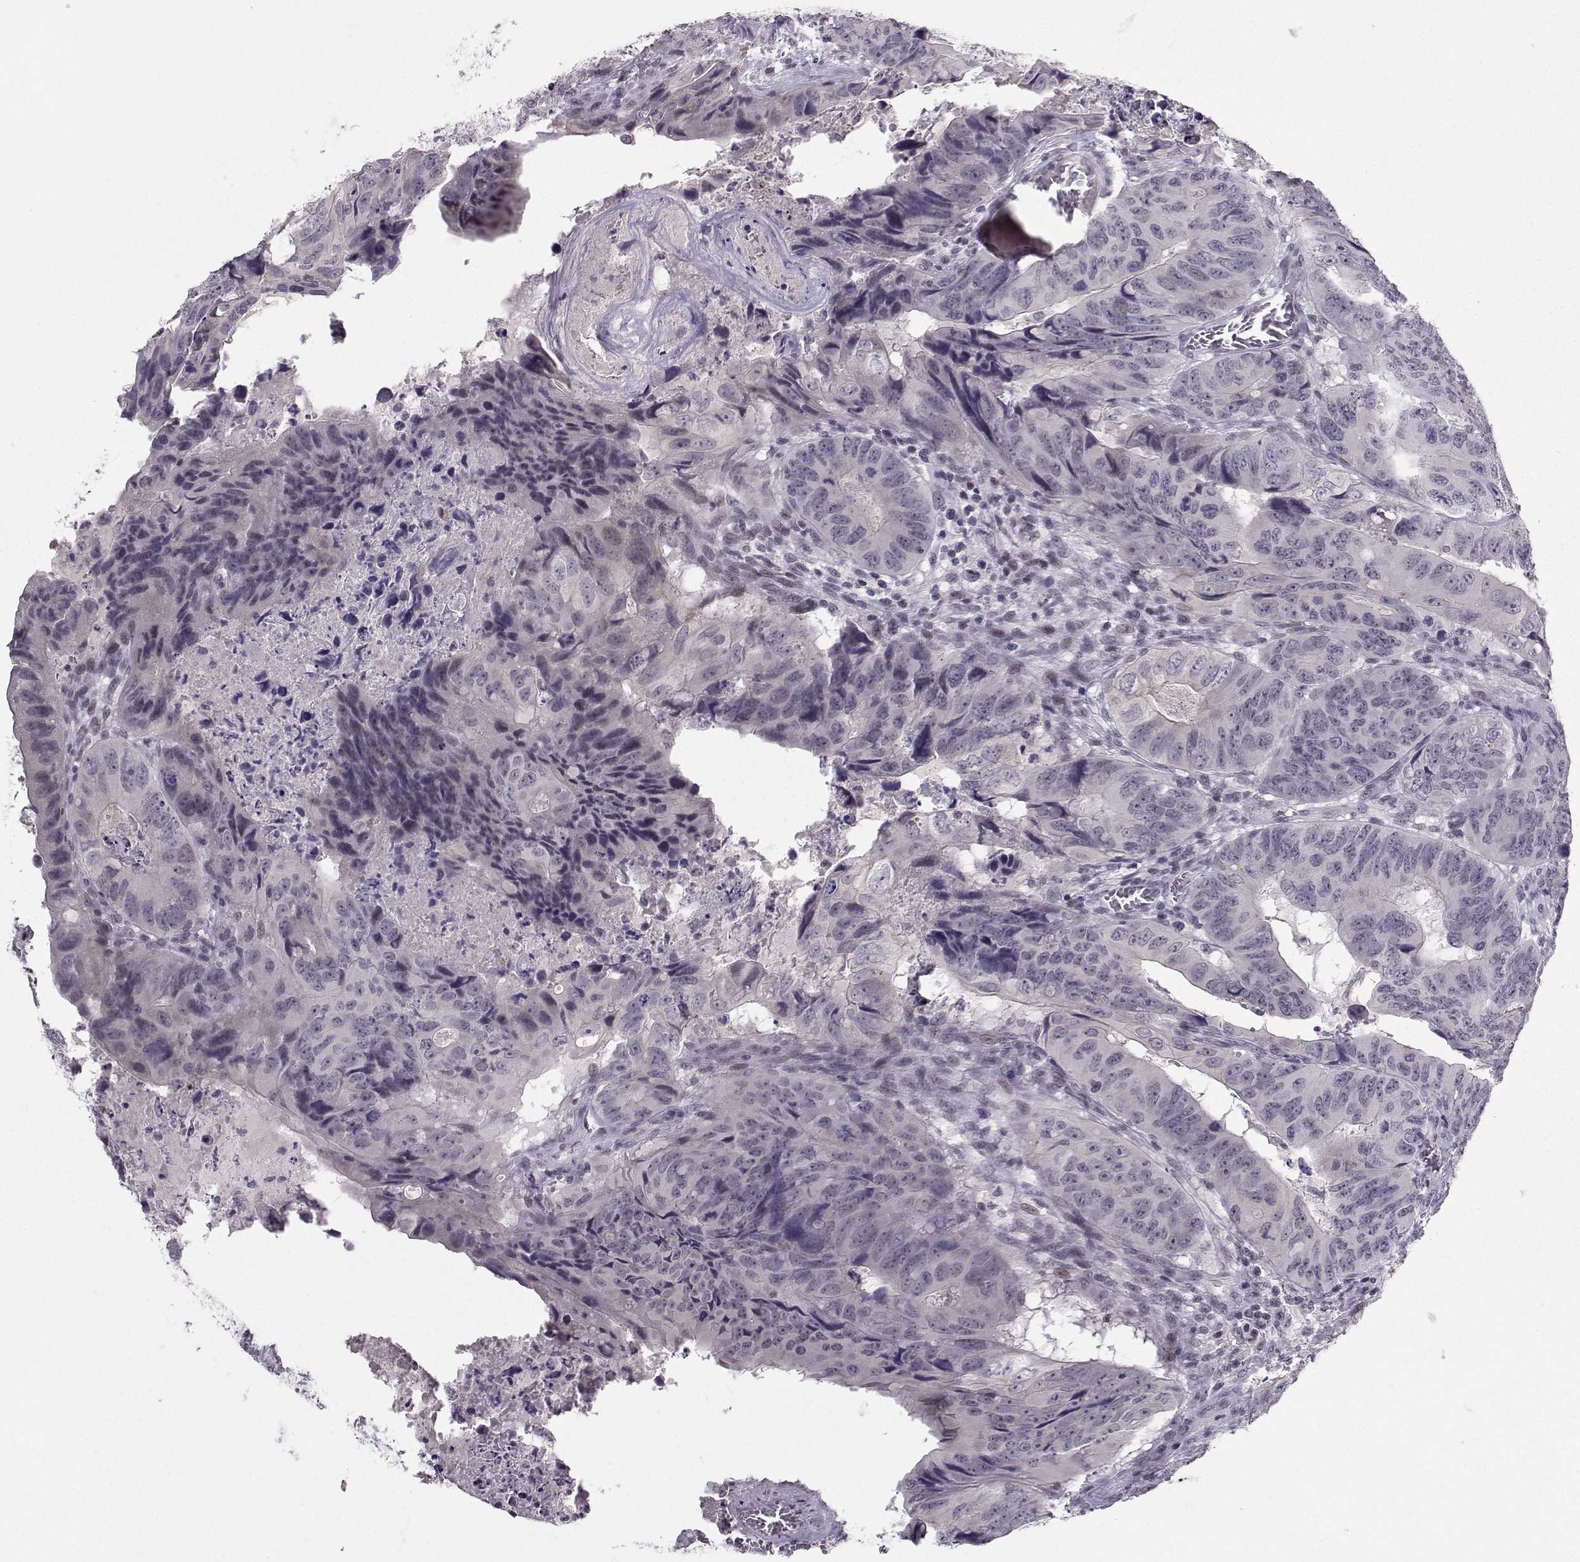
{"staining": {"intensity": "negative", "quantity": "none", "location": "none"}, "tissue": "colorectal cancer", "cell_type": "Tumor cells", "image_type": "cancer", "snomed": [{"axis": "morphology", "description": "Adenocarcinoma, NOS"}, {"axis": "topography", "description": "Colon"}], "caption": "Protein analysis of adenocarcinoma (colorectal) reveals no significant staining in tumor cells.", "gene": "LIN28A", "patient": {"sex": "male", "age": 79}}